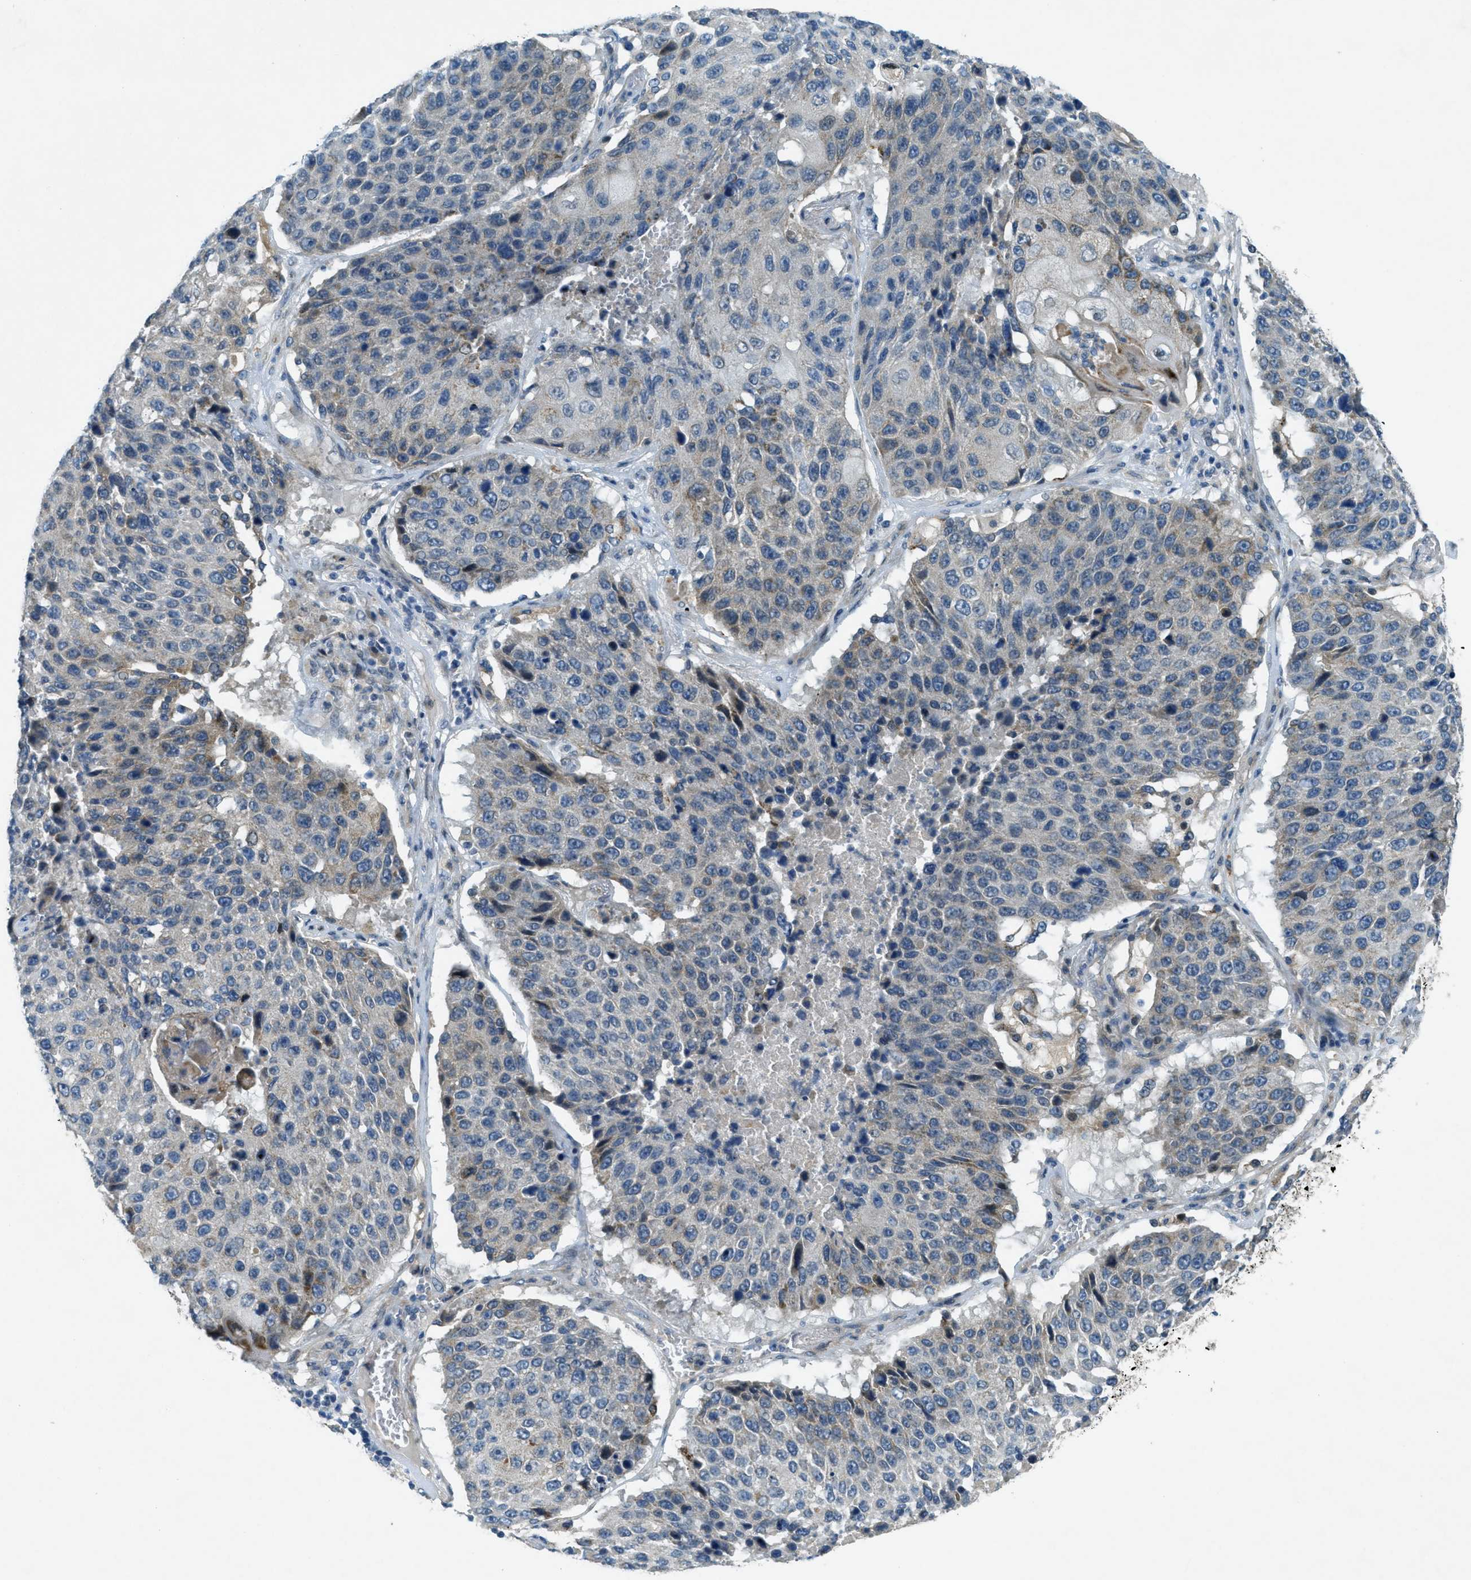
{"staining": {"intensity": "weak", "quantity": "<25%", "location": "cytoplasmic/membranous"}, "tissue": "lung cancer", "cell_type": "Tumor cells", "image_type": "cancer", "snomed": [{"axis": "morphology", "description": "Squamous cell carcinoma, NOS"}, {"axis": "topography", "description": "Lung"}], "caption": "Protein analysis of lung squamous cell carcinoma shows no significant expression in tumor cells.", "gene": "SNX14", "patient": {"sex": "male", "age": 61}}